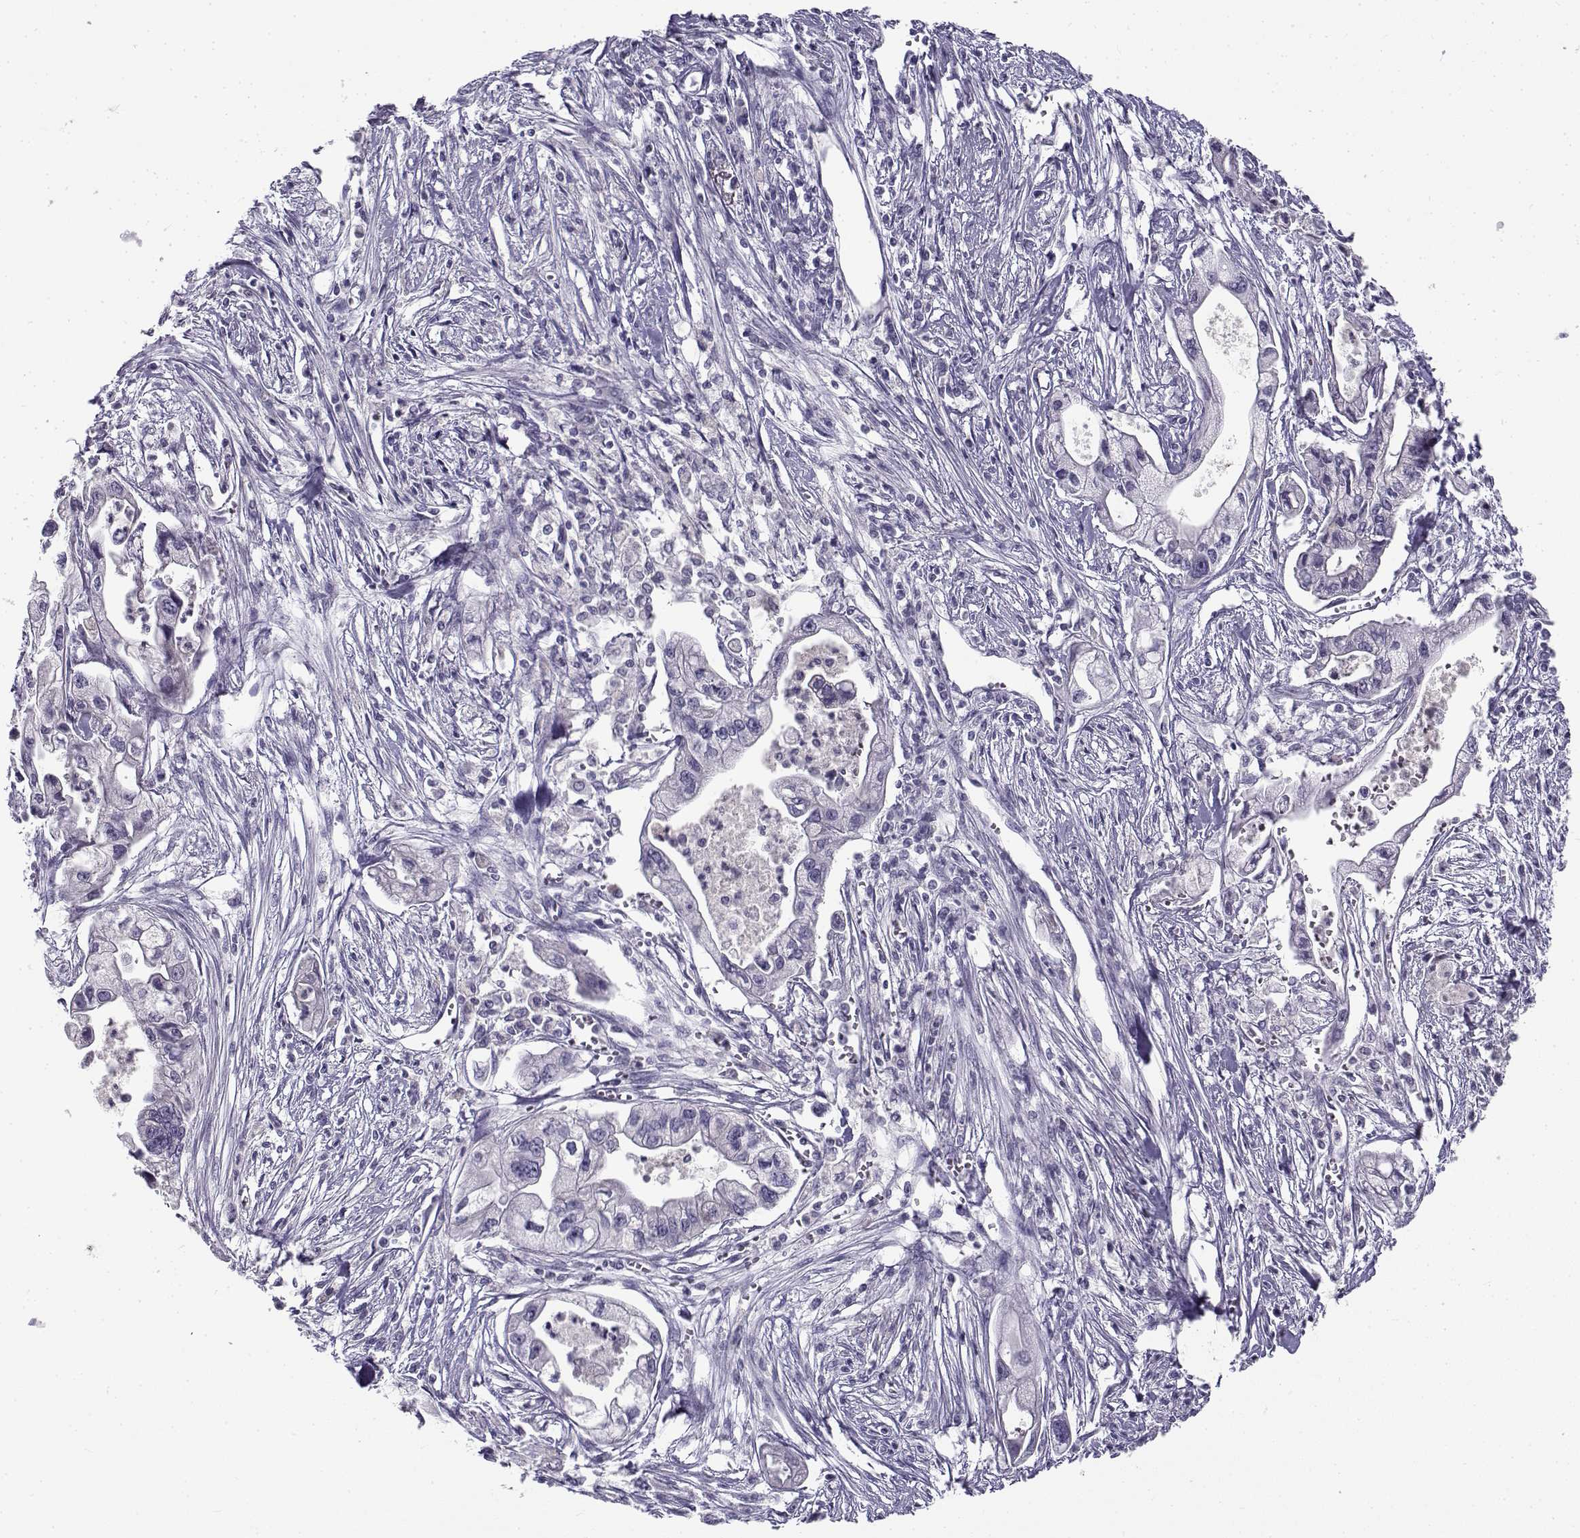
{"staining": {"intensity": "negative", "quantity": "none", "location": "none"}, "tissue": "pancreatic cancer", "cell_type": "Tumor cells", "image_type": "cancer", "snomed": [{"axis": "morphology", "description": "Adenocarcinoma, NOS"}, {"axis": "topography", "description": "Pancreas"}], "caption": "The histopathology image shows no staining of tumor cells in pancreatic cancer.", "gene": "FAM166A", "patient": {"sex": "male", "age": 70}}